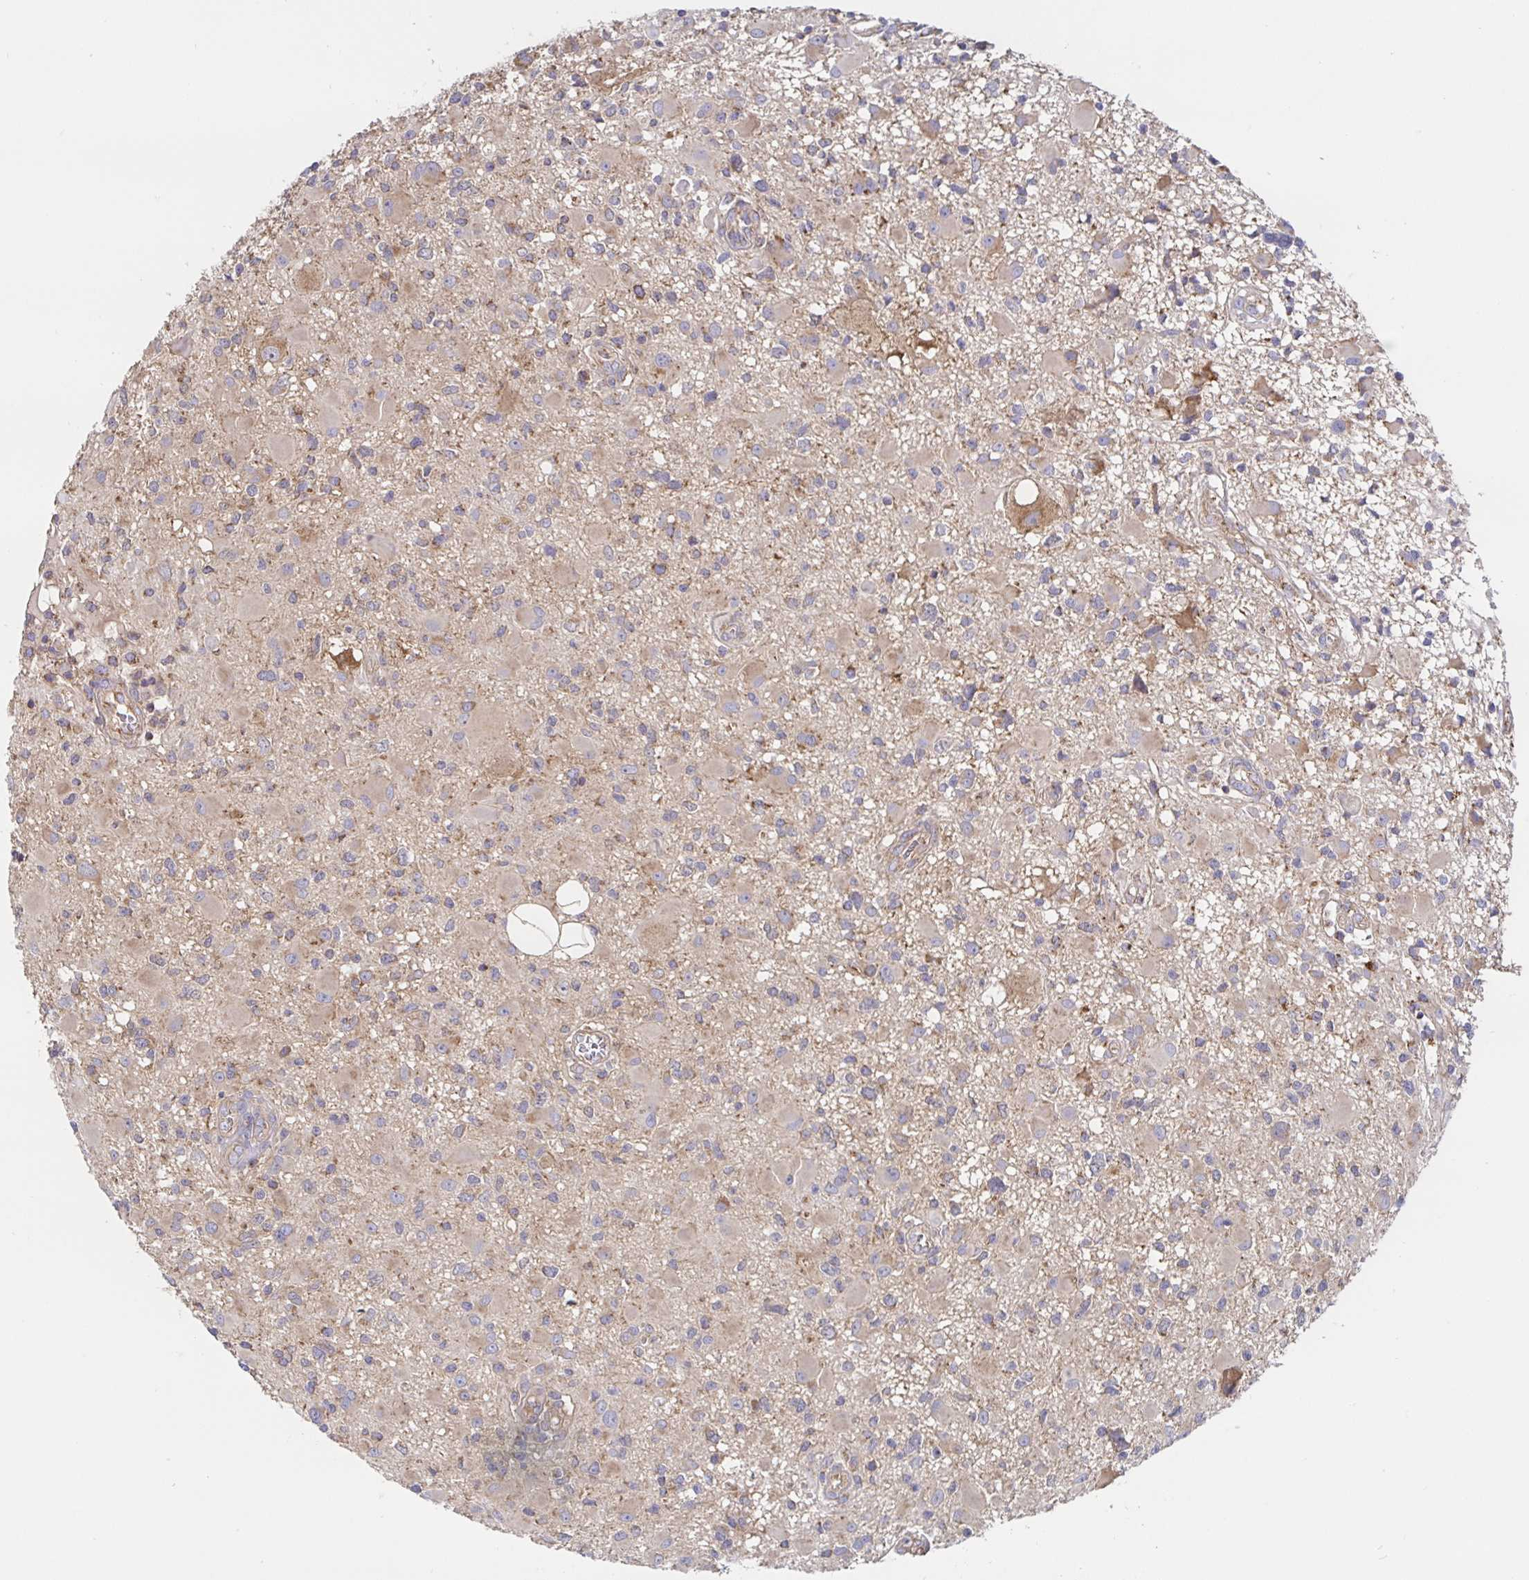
{"staining": {"intensity": "weak", "quantity": "<25%", "location": "cytoplasmic/membranous"}, "tissue": "glioma", "cell_type": "Tumor cells", "image_type": "cancer", "snomed": [{"axis": "morphology", "description": "Glioma, malignant, High grade"}, {"axis": "topography", "description": "Brain"}], "caption": "The photomicrograph exhibits no staining of tumor cells in malignant glioma (high-grade).", "gene": "PRDX3", "patient": {"sex": "male", "age": 54}}